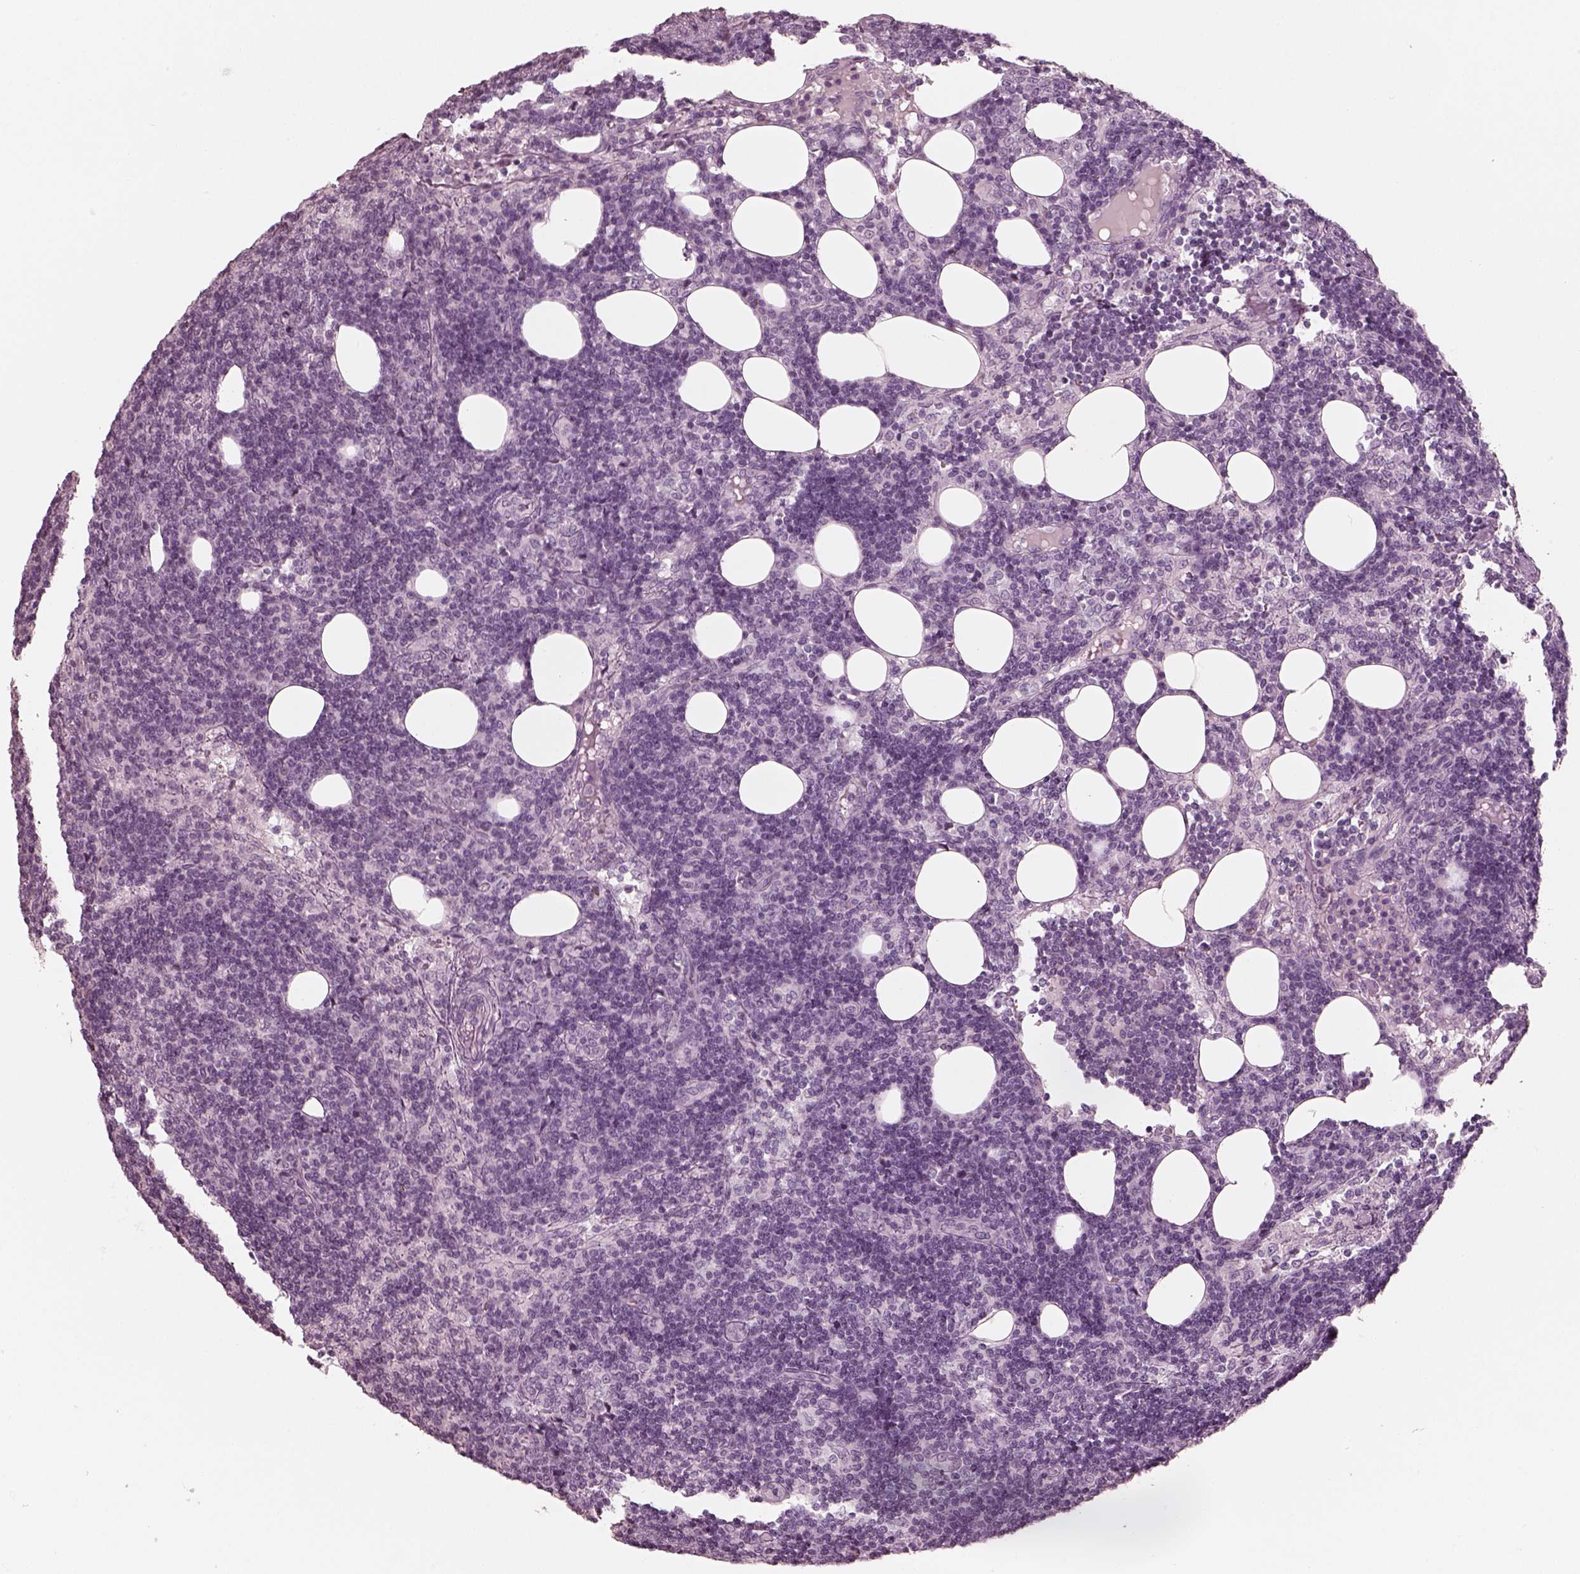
{"staining": {"intensity": "negative", "quantity": "none", "location": "none"}, "tissue": "lymph node", "cell_type": "Germinal center cells", "image_type": "normal", "snomed": [{"axis": "morphology", "description": "Normal tissue, NOS"}, {"axis": "topography", "description": "Lymph node"}], "caption": "Histopathology image shows no protein expression in germinal center cells of unremarkable lymph node. (Brightfield microscopy of DAB IHC at high magnification).", "gene": "PON3", "patient": {"sex": "female", "age": 41}}